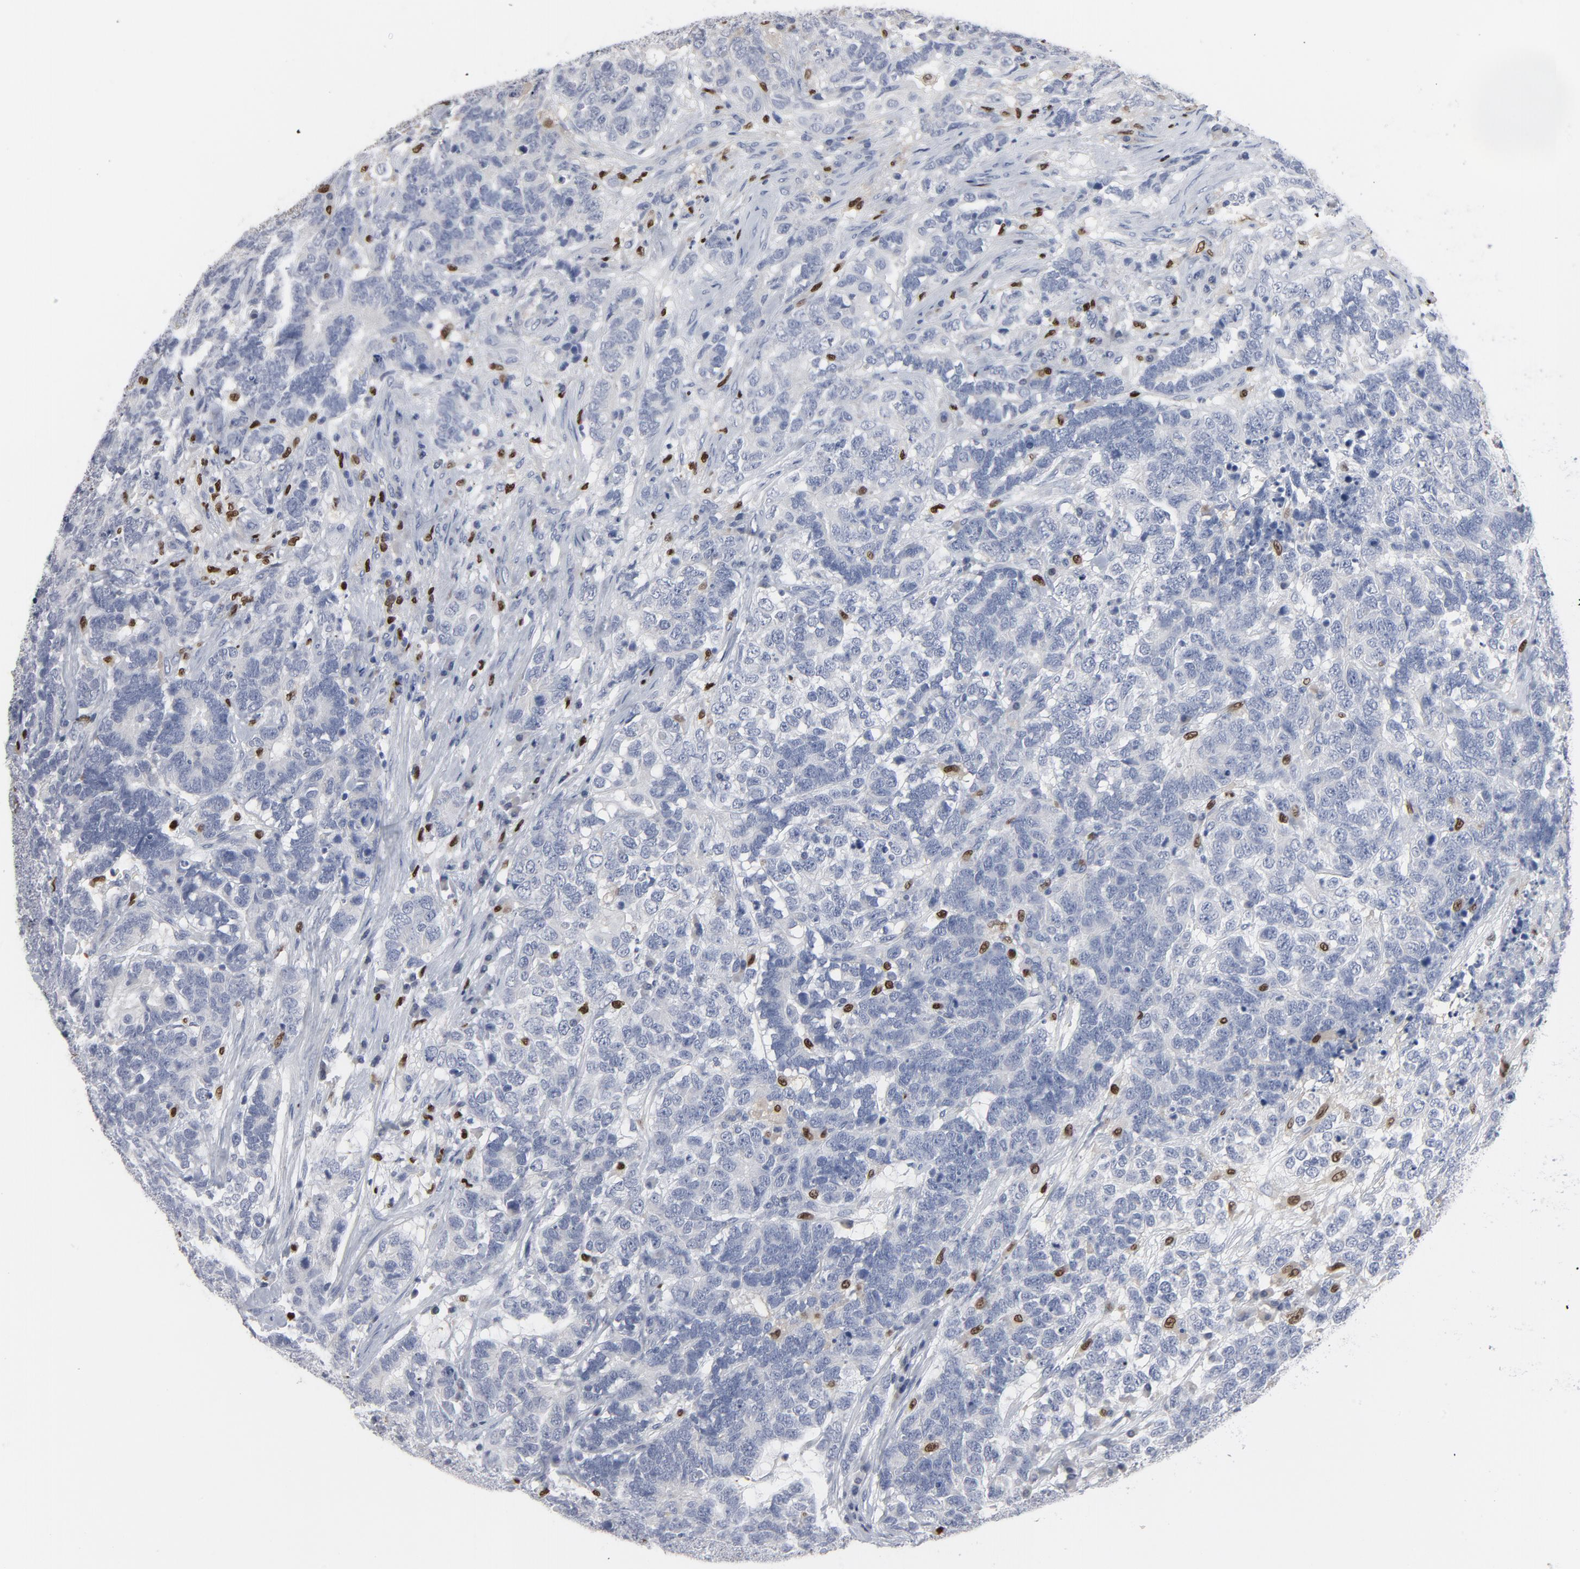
{"staining": {"intensity": "negative", "quantity": "none", "location": "none"}, "tissue": "testis cancer", "cell_type": "Tumor cells", "image_type": "cancer", "snomed": [{"axis": "morphology", "description": "Carcinoma, Embryonal, NOS"}, {"axis": "topography", "description": "Testis"}], "caption": "Testis cancer (embryonal carcinoma) was stained to show a protein in brown. There is no significant positivity in tumor cells.", "gene": "SPI1", "patient": {"sex": "male", "age": 26}}